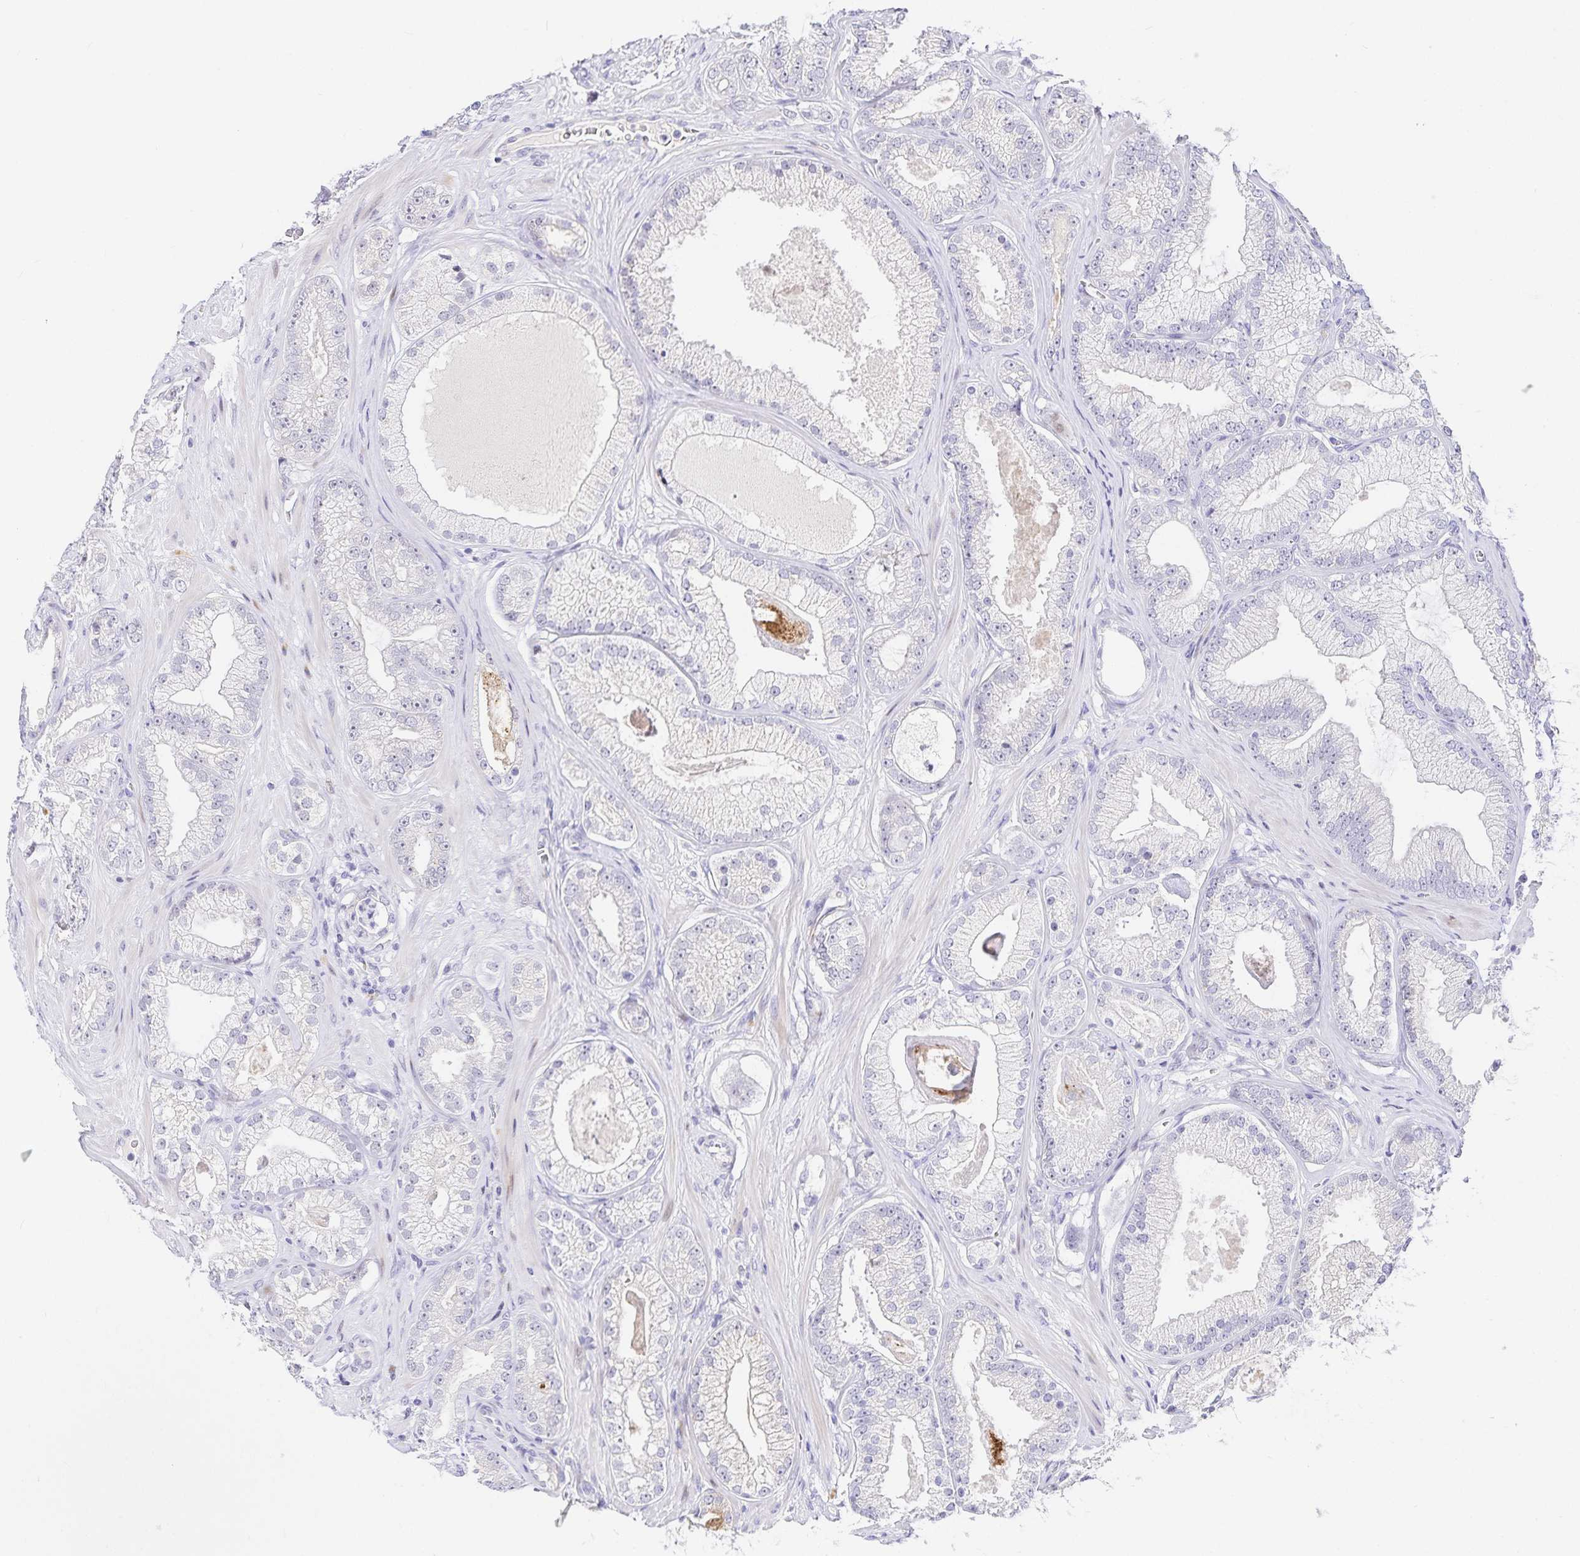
{"staining": {"intensity": "negative", "quantity": "none", "location": "none"}, "tissue": "prostate cancer", "cell_type": "Tumor cells", "image_type": "cancer", "snomed": [{"axis": "morphology", "description": "Adenocarcinoma, High grade"}, {"axis": "topography", "description": "Prostate"}], "caption": "Immunohistochemical staining of human prostate cancer demonstrates no significant expression in tumor cells.", "gene": "KBTBD13", "patient": {"sex": "male", "age": 66}}